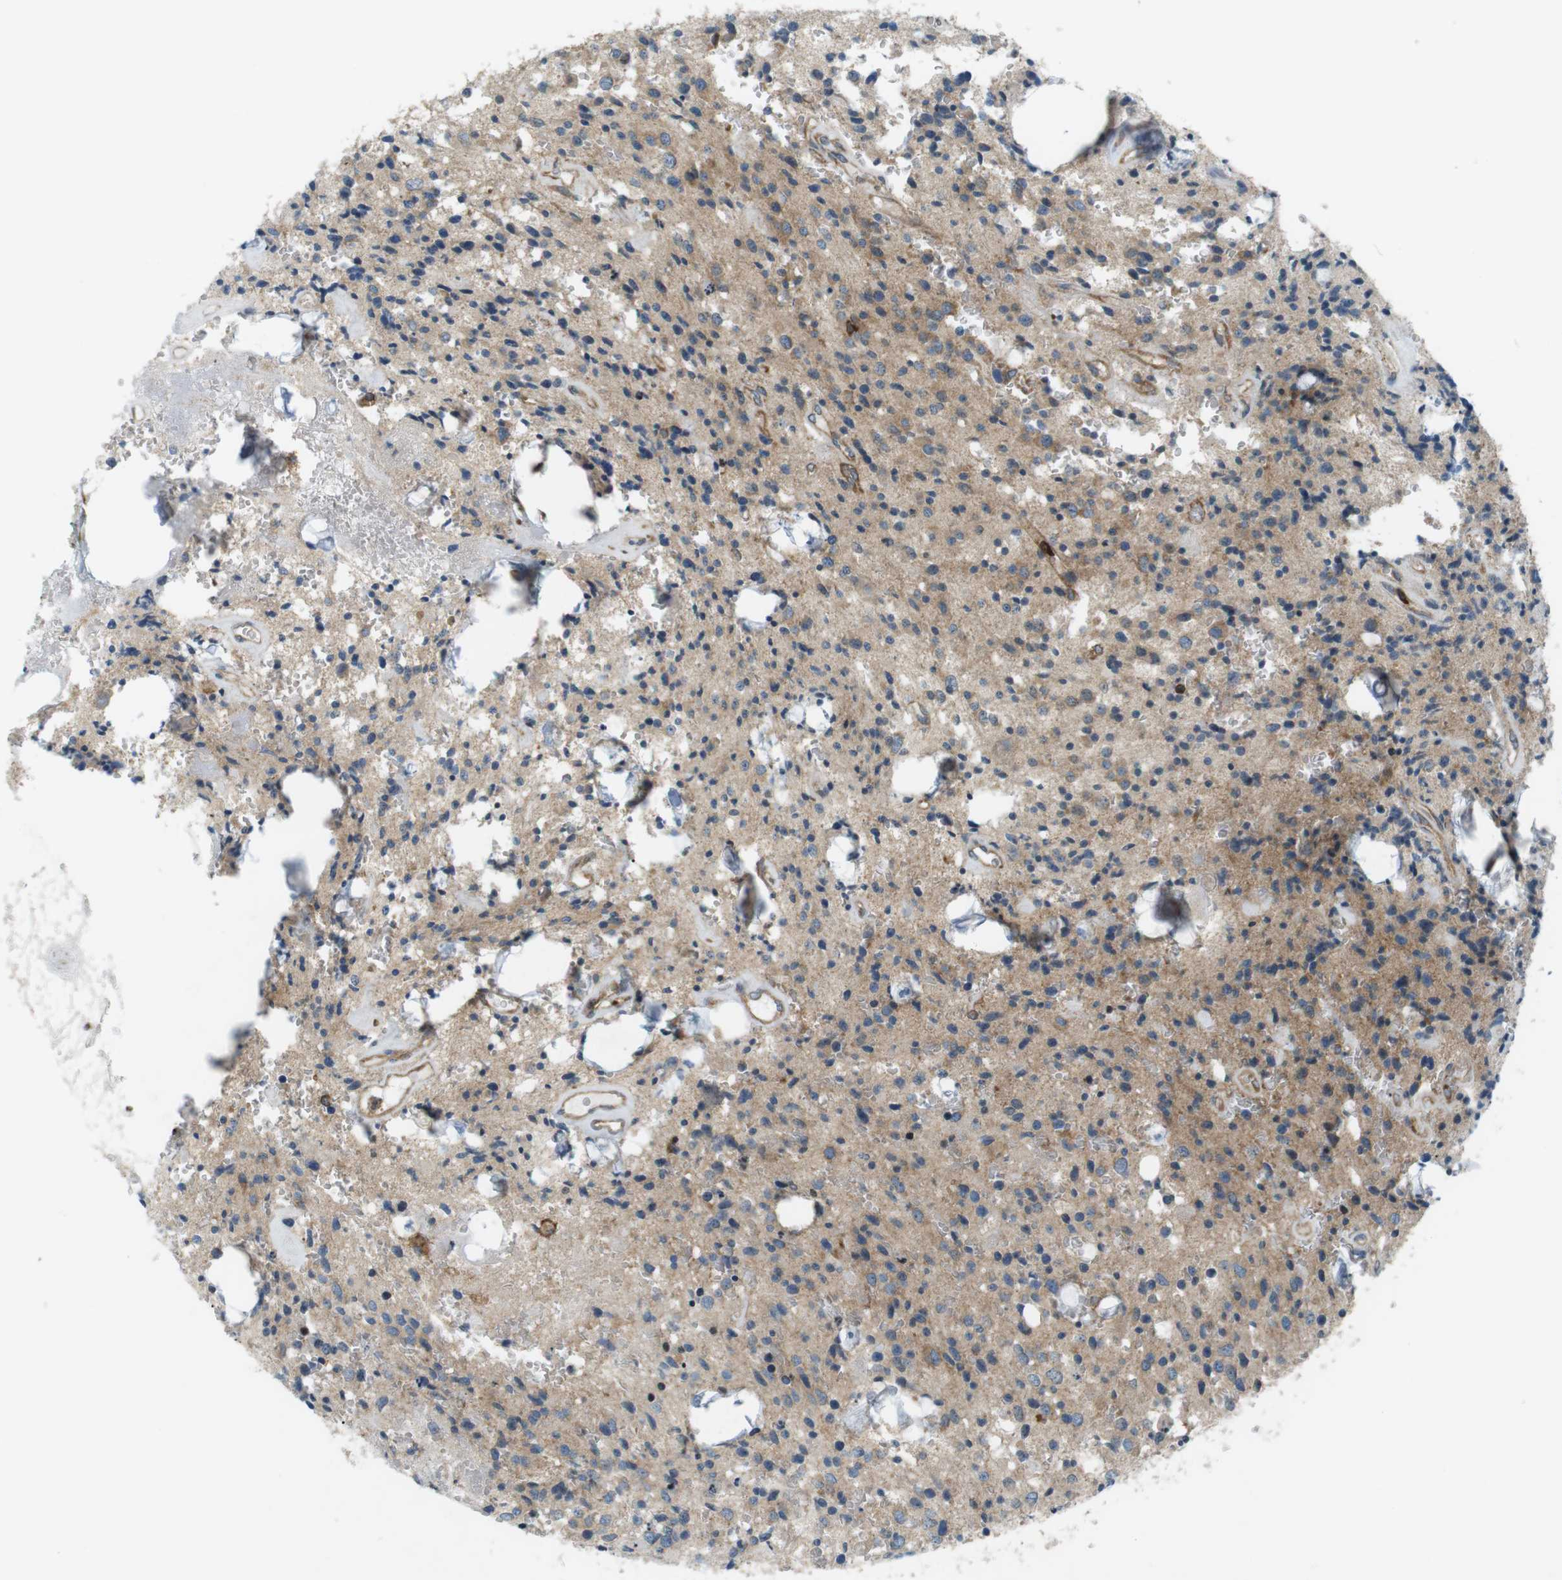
{"staining": {"intensity": "moderate", "quantity": ">75%", "location": "cytoplasmic/membranous"}, "tissue": "glioma", "cell_type": "Tumor cells", "image_type": "cancer", "snomed": [{"axis": "morphology", "description": "Glioma, malignant, Low grade"}, {"axis": "topography", "description": "Brain"}], "caption": "Glioma stained for a protein (brown) demonstrates moderate cytoplasmic/membranous positive positivity in approximately >75% of tumor cells.", "gene": "FLII", "patient": {"sex": "male", "age": 58}}